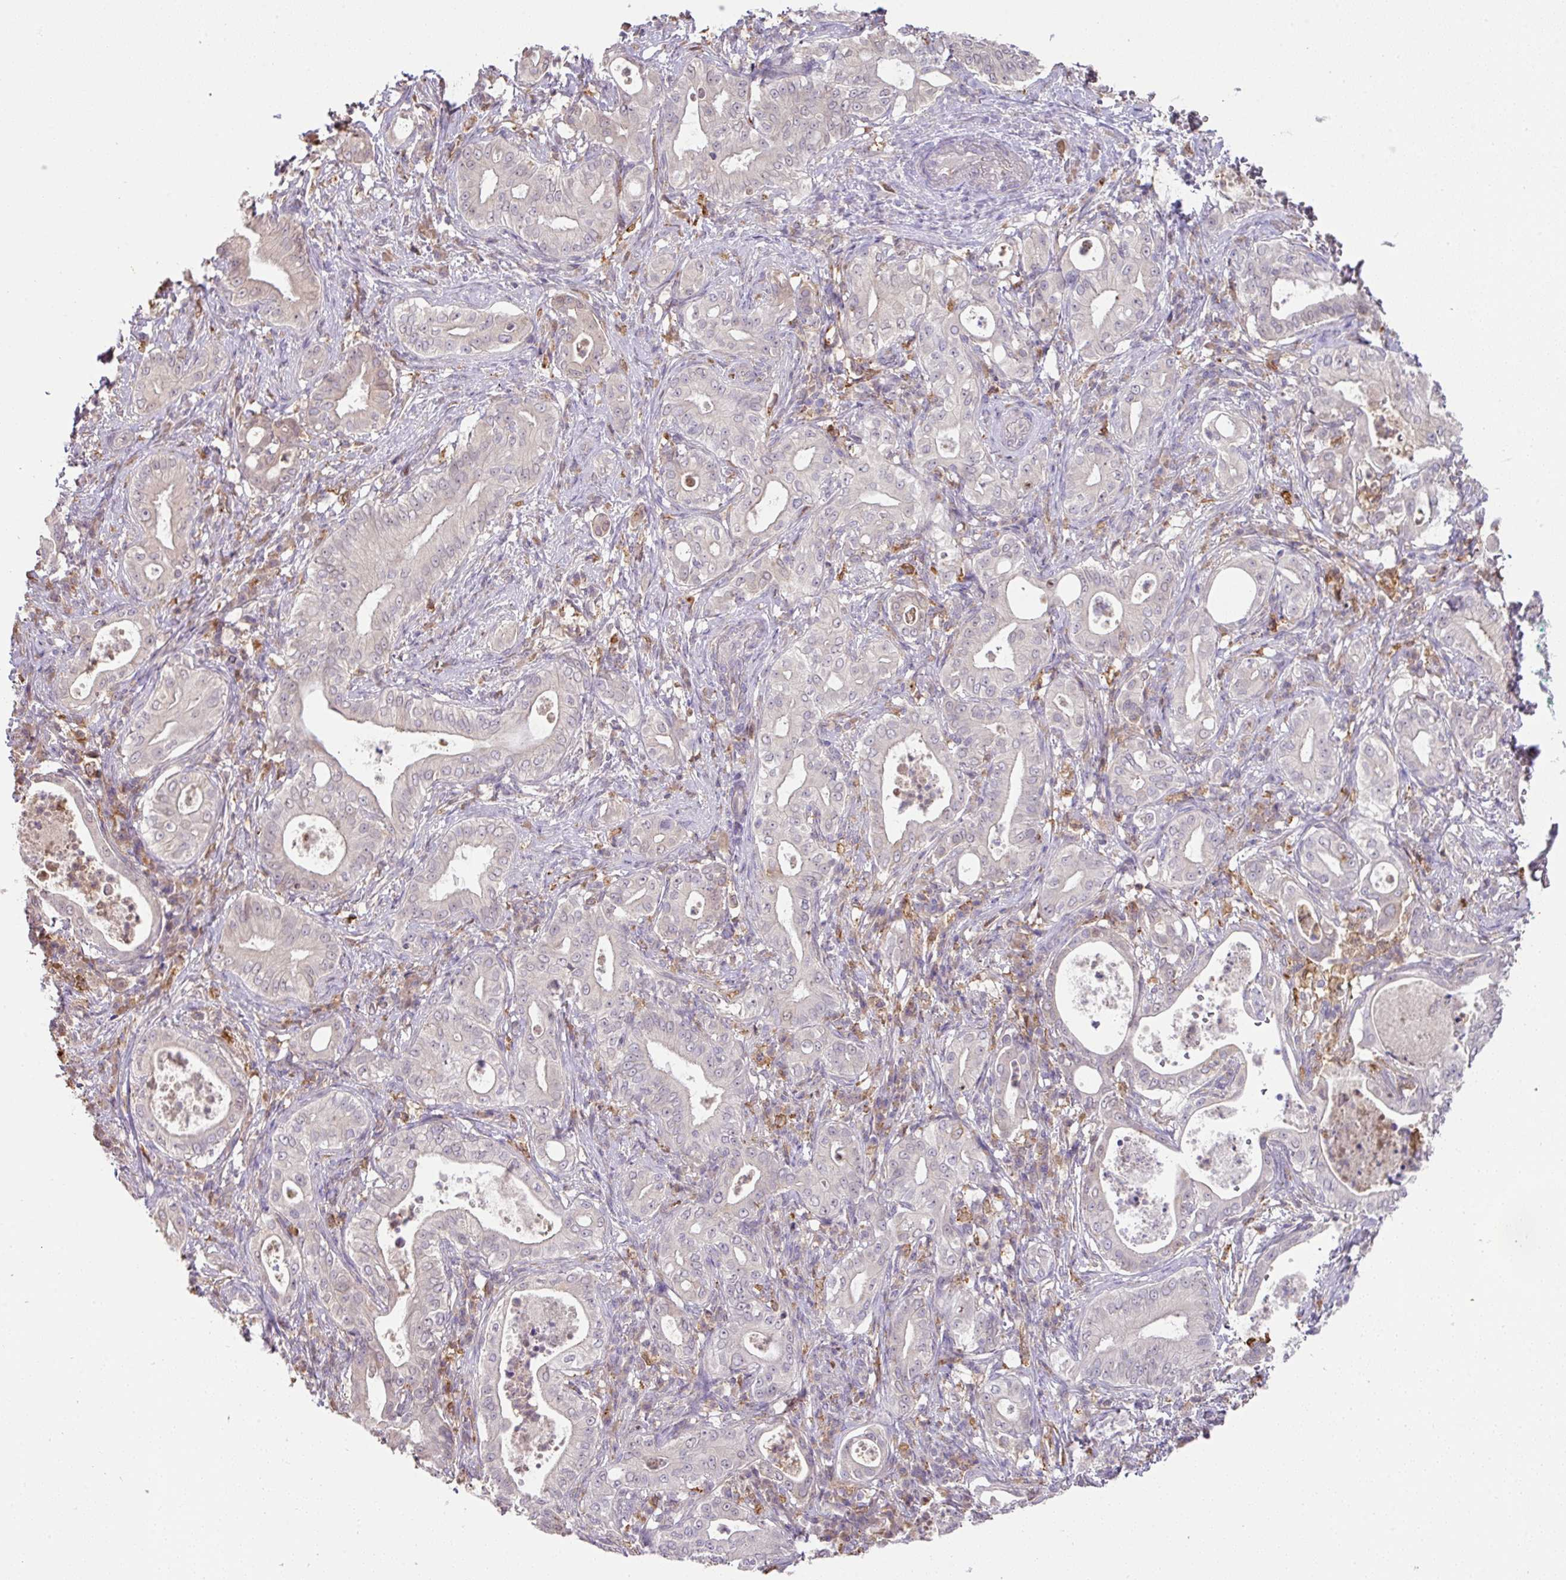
{"staining": {"intensity": "negative", "quantity": "none", "location": "none"}, "tissue": "pancreatic cancer", "cell_type": "Tumor cells", "image_type": "cancer", "snomed": [{"axis": "morphology", "description": "Adenocarcinoma, NOS"}, {"axis": "topography", "description": "Pancreas"}], "caption": "Tumor cells are negative for protein expression in human adenocarcinoma (pancreatic).", "gene": "GCNT7", "patient": {"sex": "male", "age": 71}}